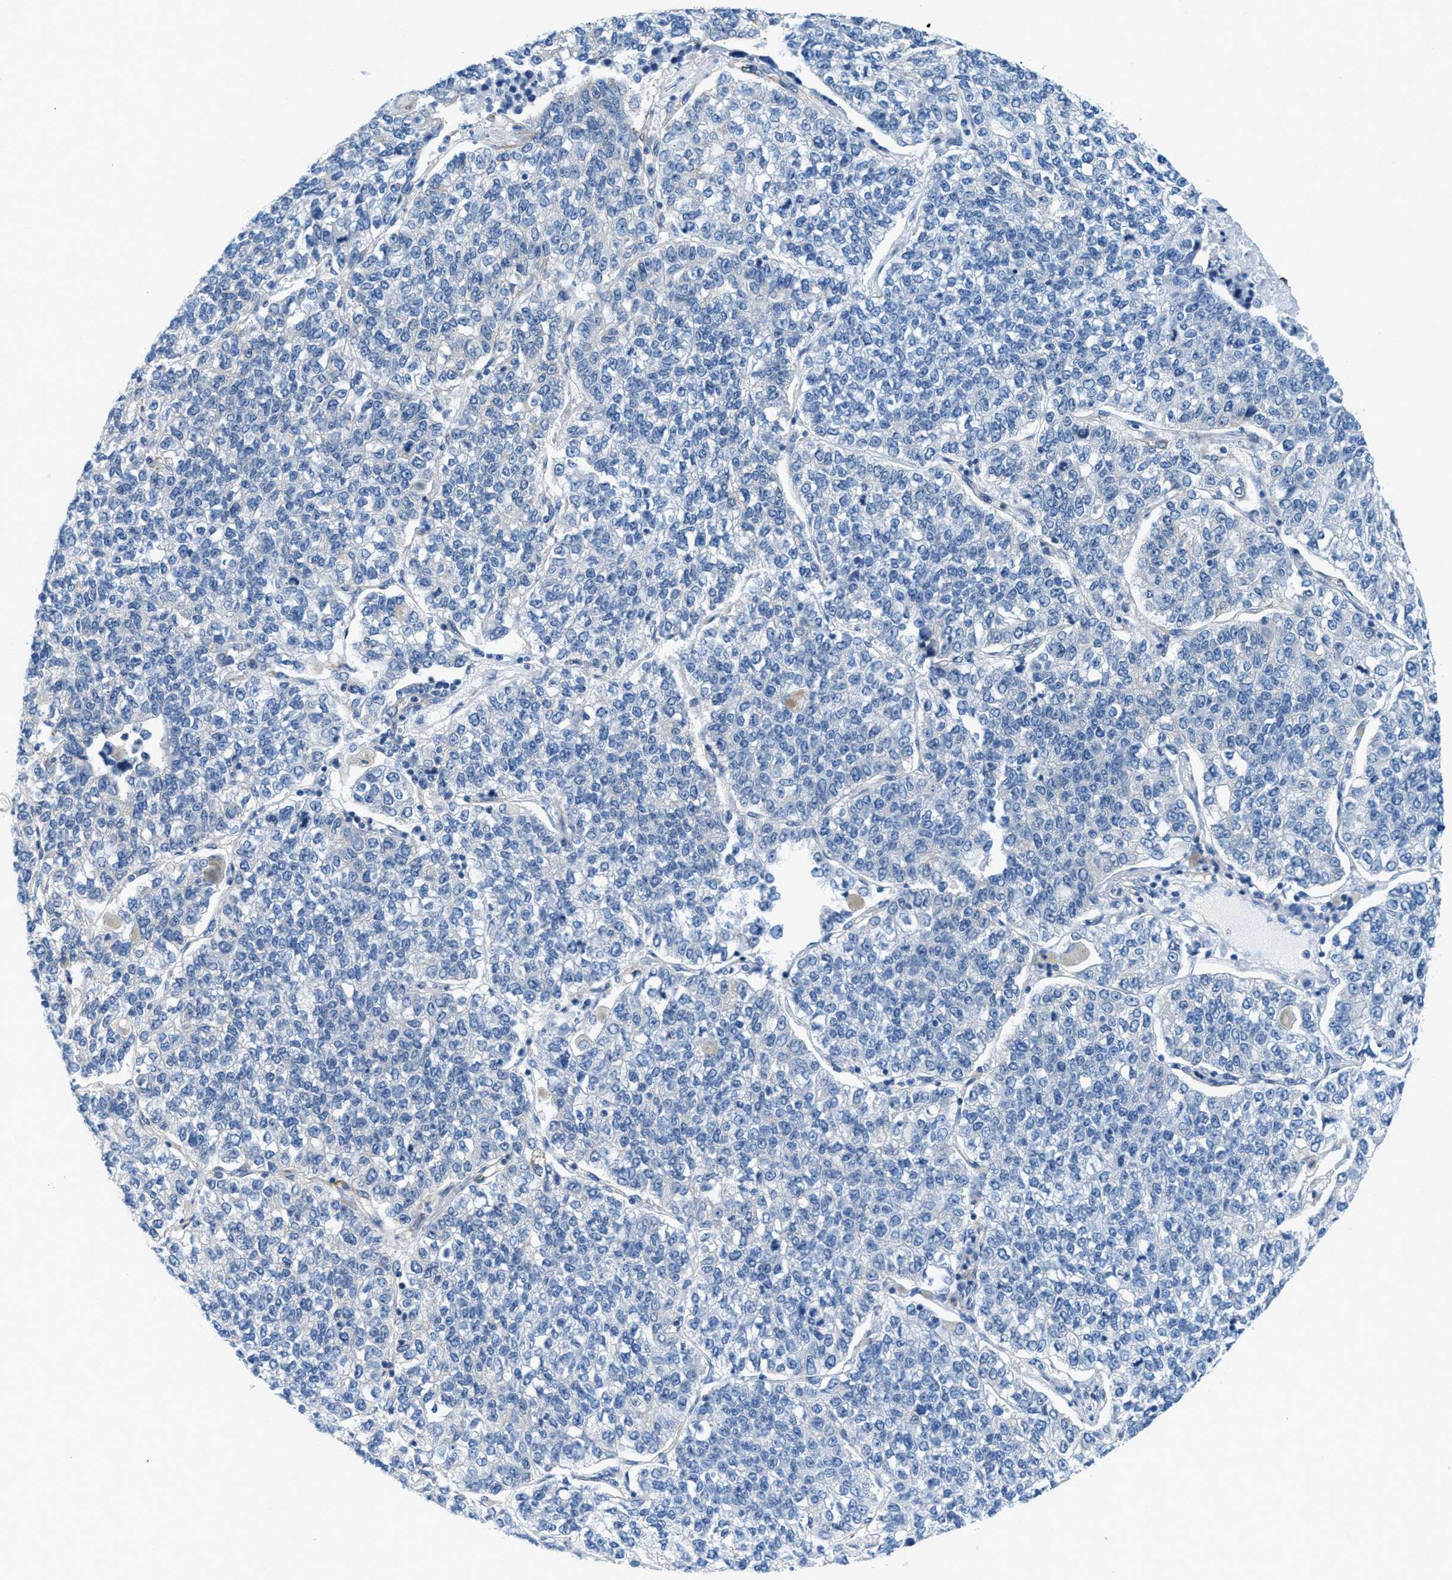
{"staining": {"intensity": "negative", "quantity": "none", "location": "none"}, "tissue": "lung cancer", "cell_type": "Tumor cells", "image_type": "cancer", "snomed": [{"axis": "morphology", "description": "Adenocarcinoma, NOS"}, {"axis": "topography", "description": "Lung"}], "caption": "DAB immunohistochemical staining of human adenocarcinoma (lung) displays no significant staining in tumor cells.", "gene": "MAPRE2", "patient": {"sex": "male", "age": 49}}